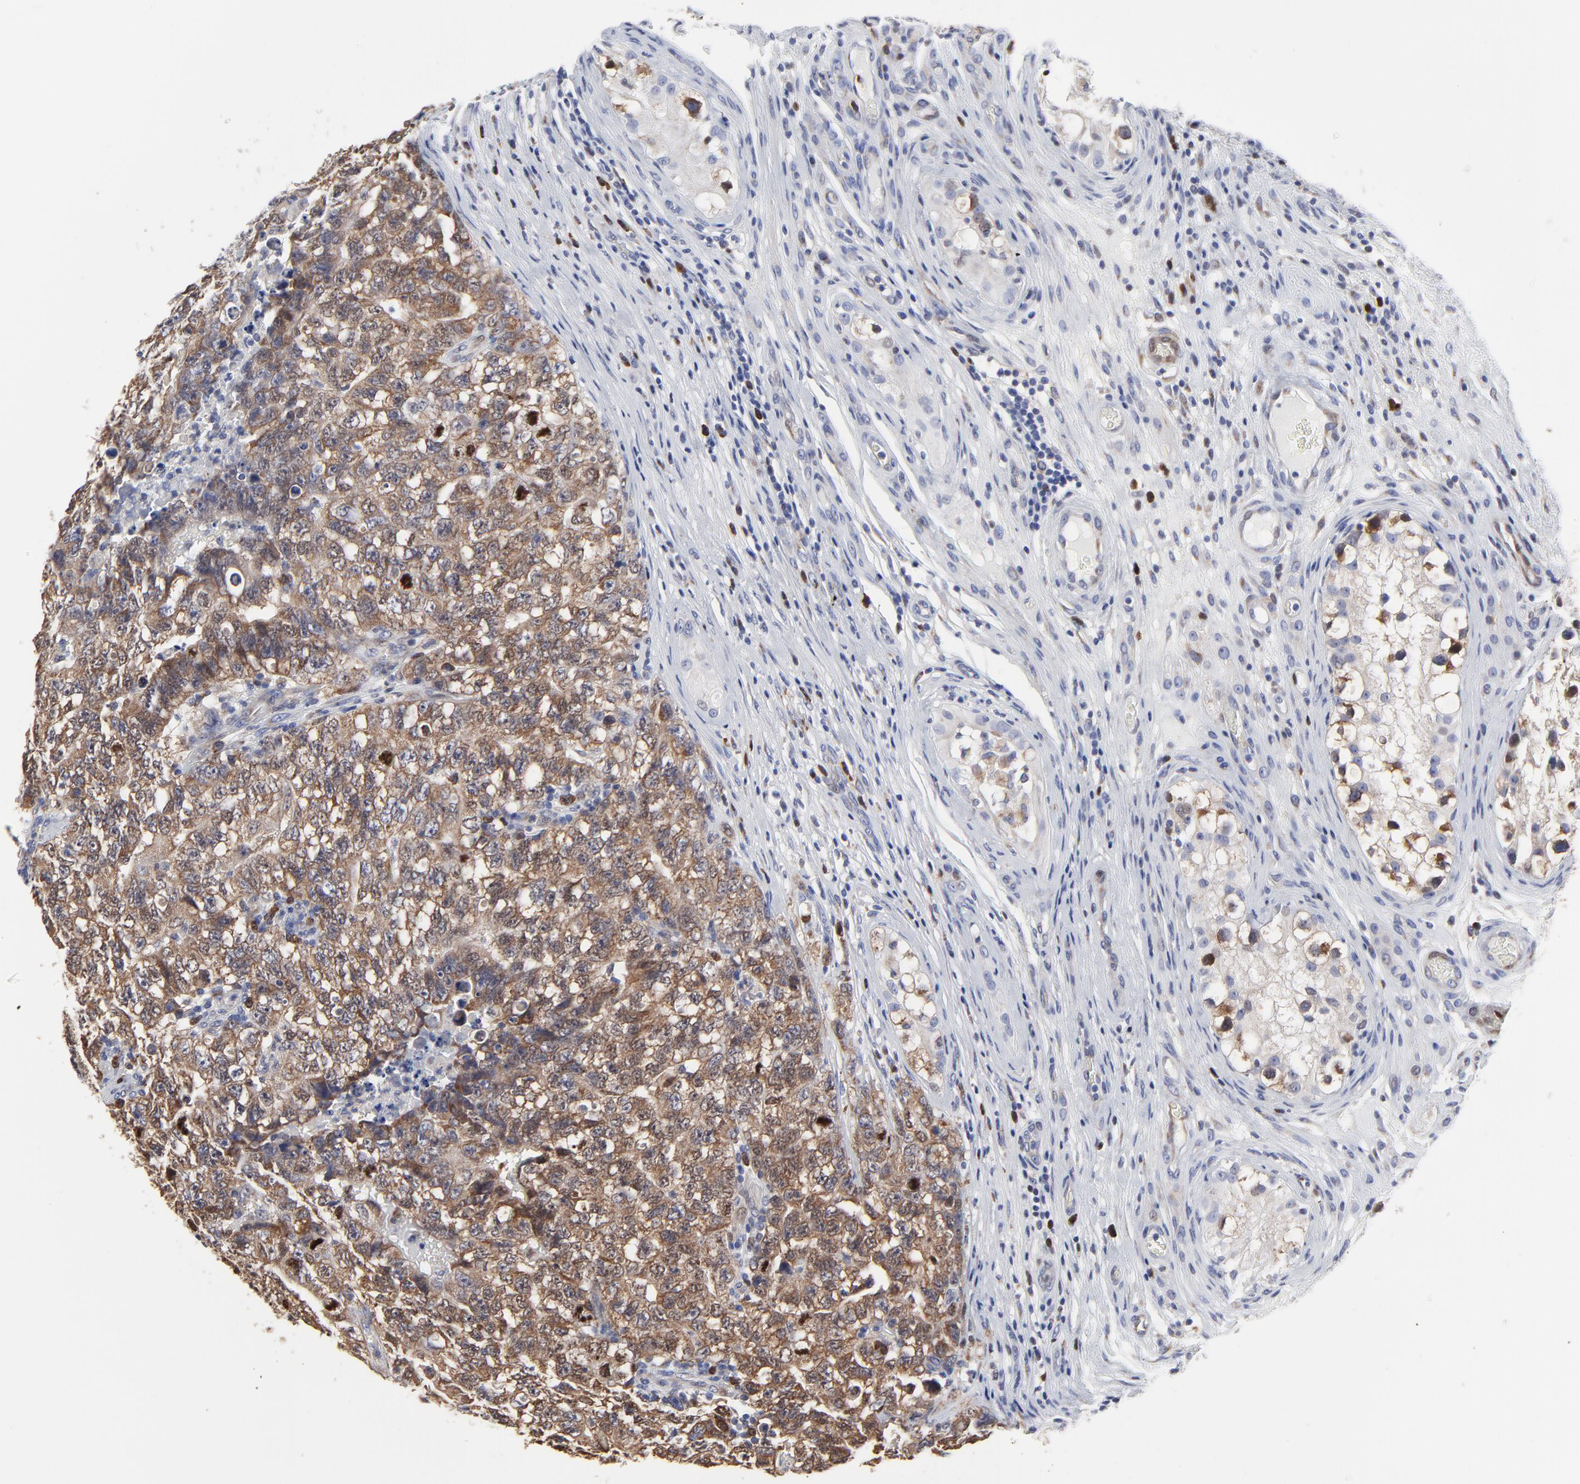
{"staining": {"intensity": "moderate", "quantity": ">75%", "location": "cytoplasmic/membranous"}, "tissue": "testis cancer", "cell_type": "Tumor cells", "image_type": "cancer", "snomed": [{"axis": "morphology", "description": "Carcinoma, Embryonal, NOS"}, {"axis": "topography", "description": "Testis"}], "caption": "Immunohistochemical staining of embryonal carcinoma (testis) reveals medium levels of moderate cytoplasmic/membranous expression in approximately >75% of tumor cells.", "gene": "NCAPH", "patient": {"sex": "male", "age": 31}}